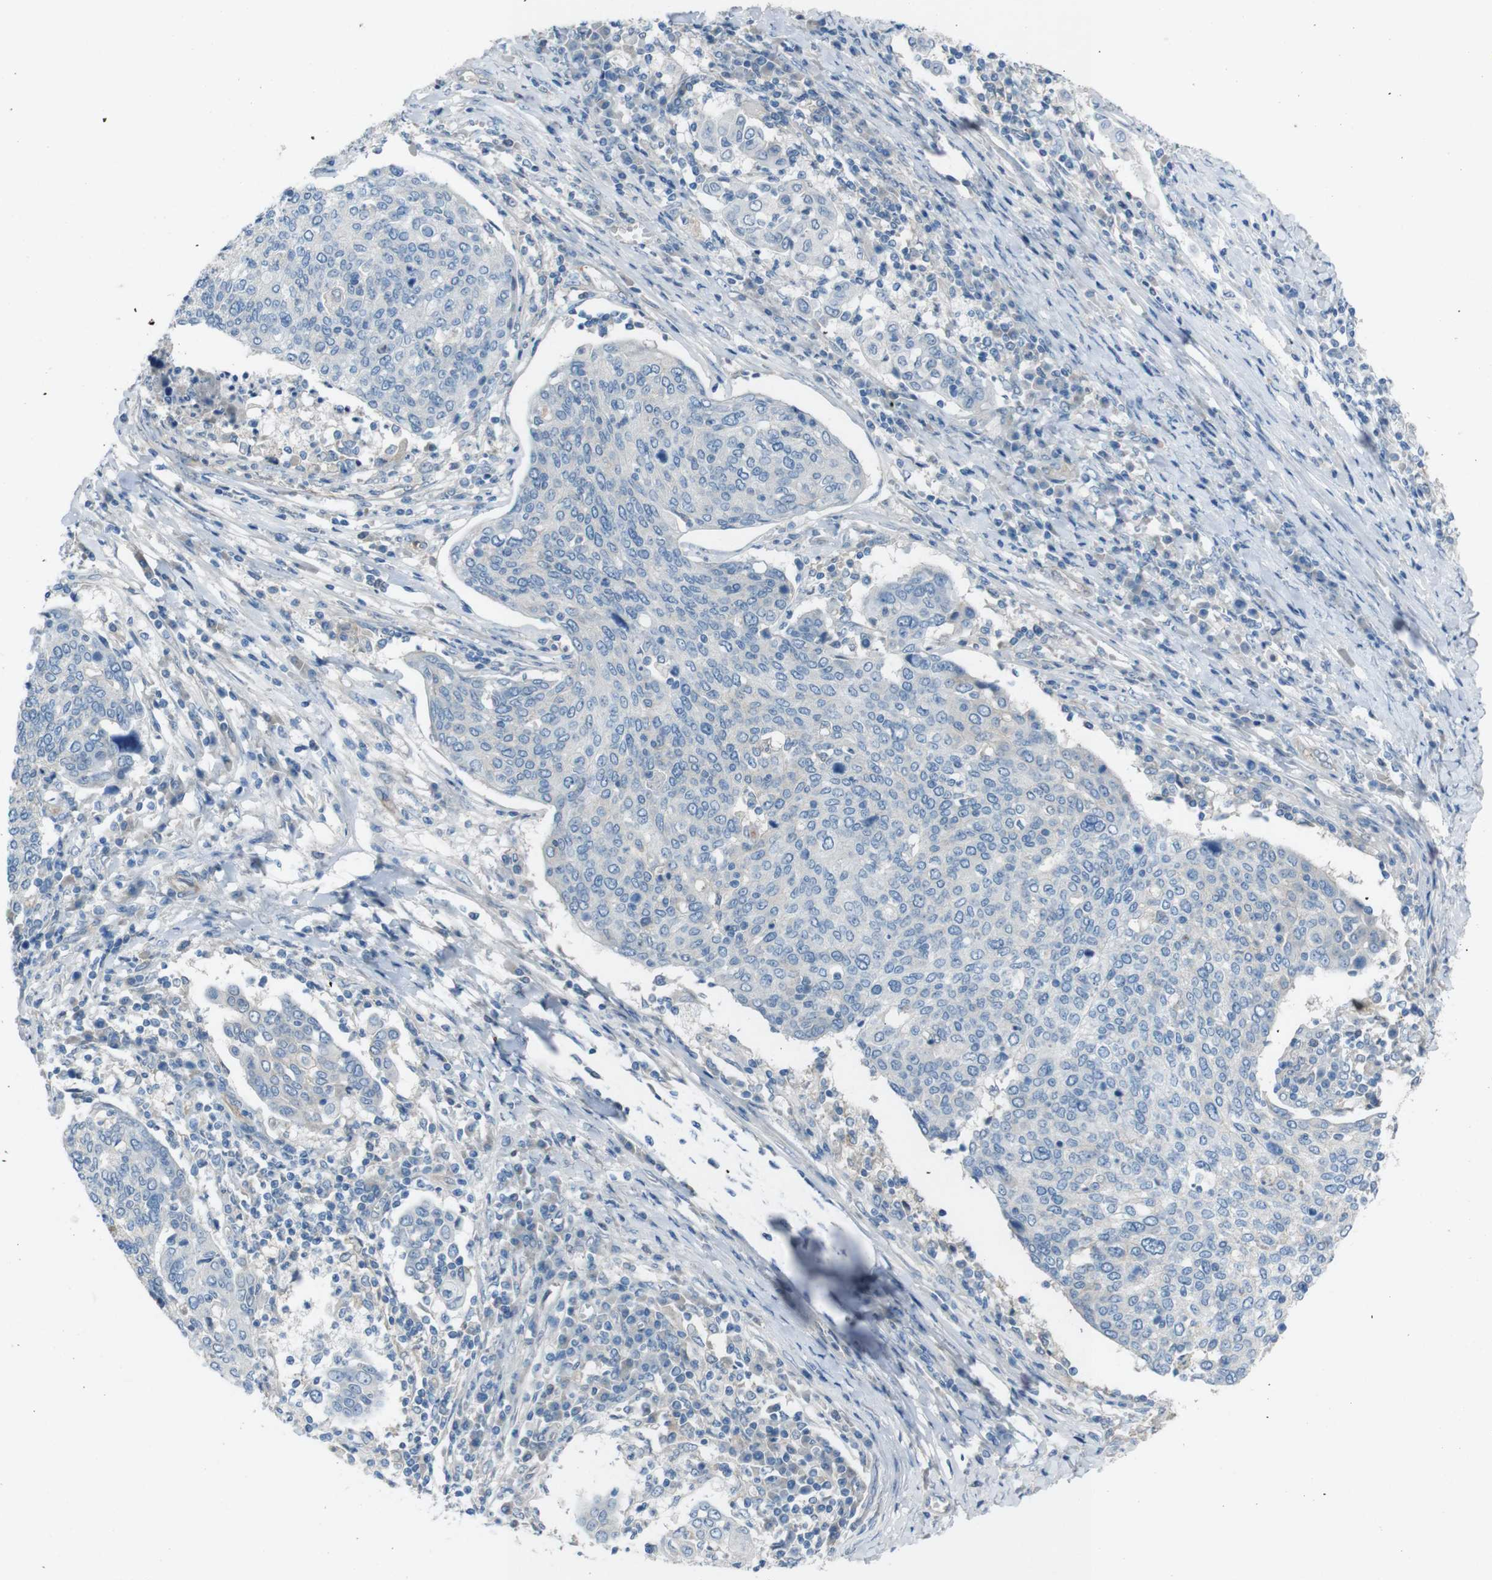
{"staining": {"intensity": "negative", "quantity": "none", "location": "none"}, "tissue": "cervical cancer", "cell_type": "Tumor cells", "image_type": "cancer", "snomed": [{"axis": "morphology", "description": "Squamous cell carcinoma, NOS"}, {"axis": "topography", "description": "Cervix"}], "caption": "High magnification brightfield microscopy of cervical cancer (squamous cell carcinoma) stained with DAB (3,3'-diaminobenzidine) (brown) and counterstained with hematoxylin (blue): tumor cells show no significant expression. (DAB (3,3'-diaminobenzidine) immunohistochemistry with hematoxylin counter stain).", "gene": "PVR", "patient": {"sex": "female", "age": 40}}